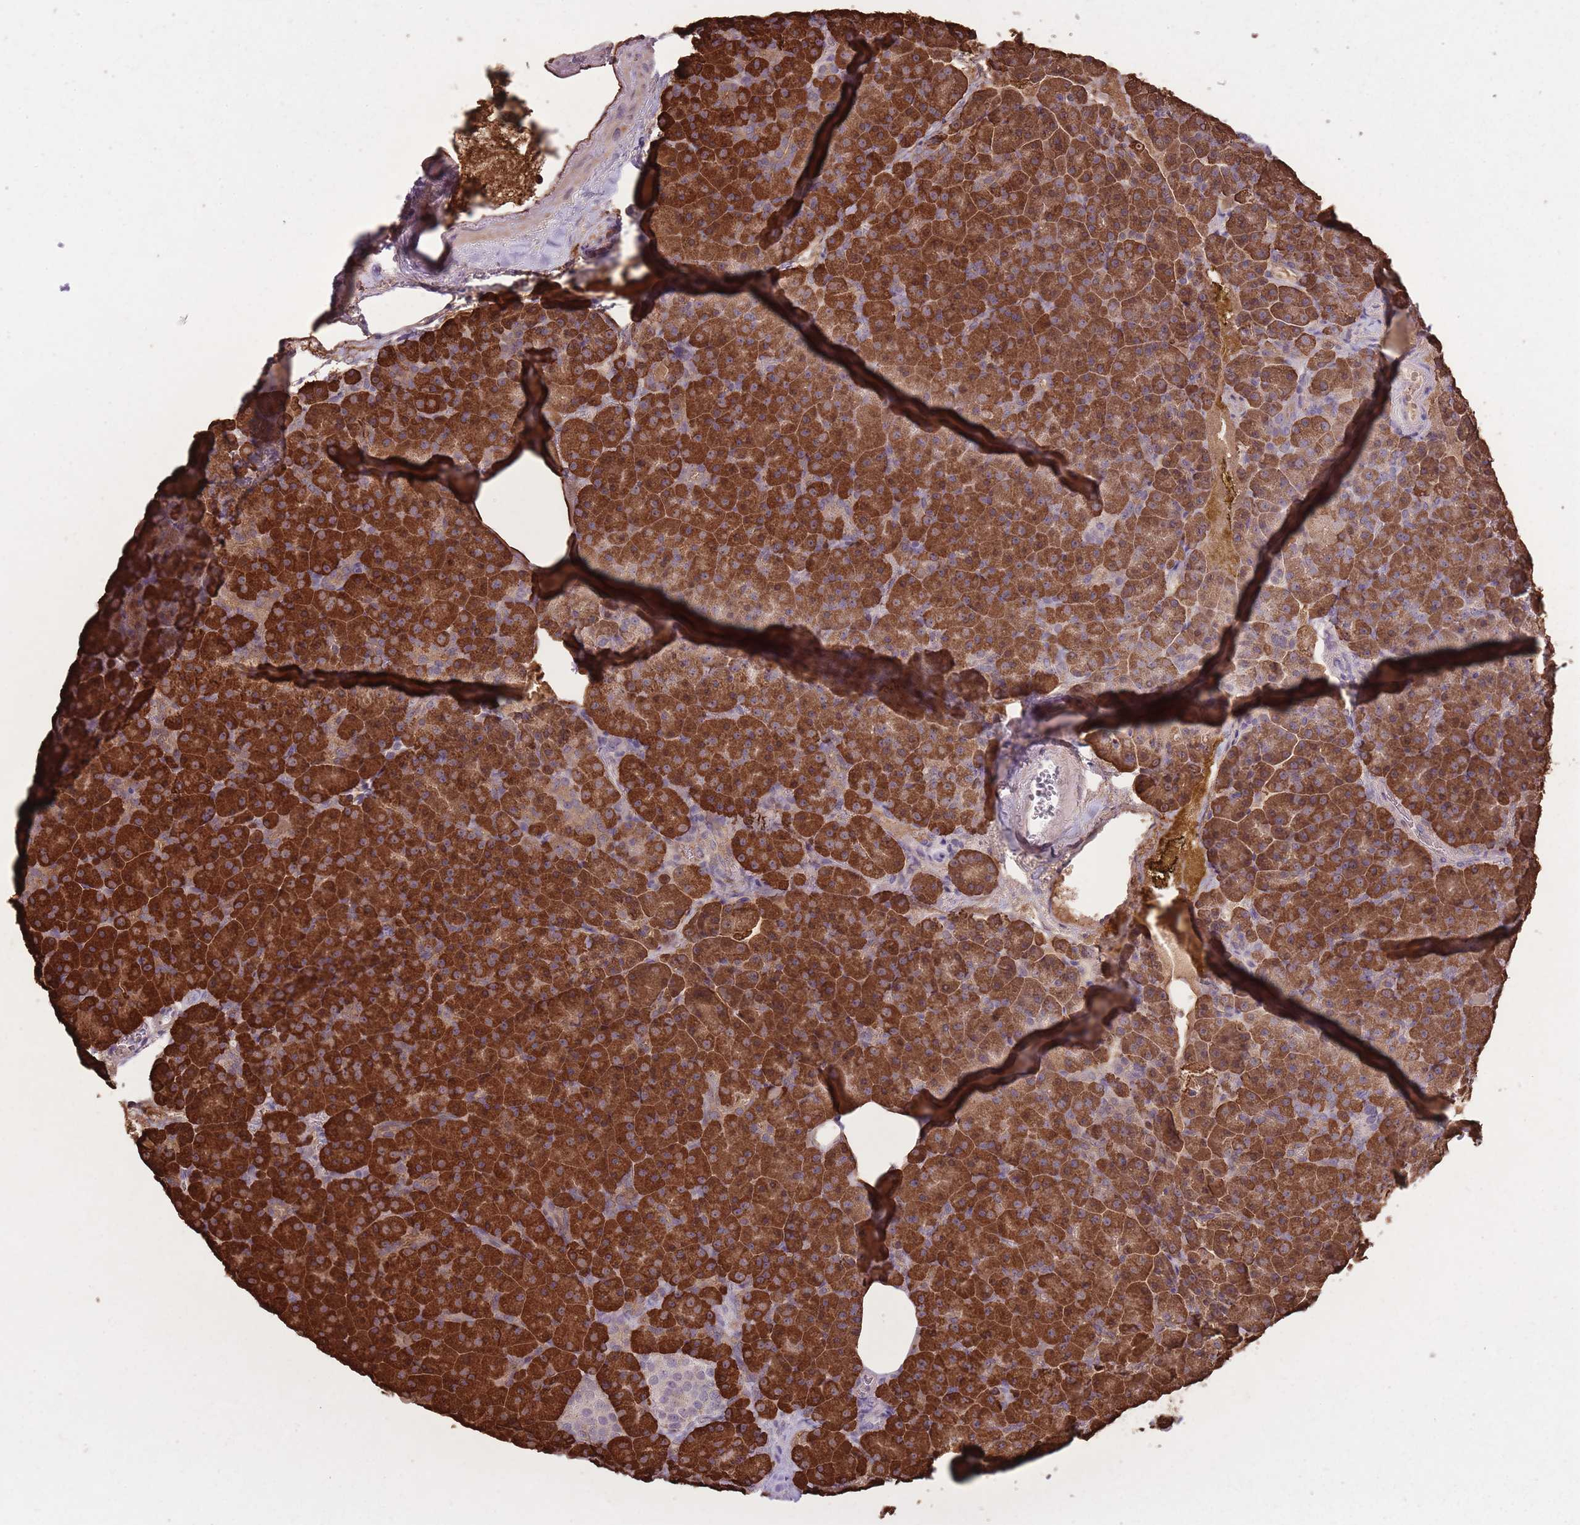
{"staining": {"intensity": "strong", "quantity": ">75%", "location": "cytoplasmic/membranous"}, "tissue": "pancreas", "cell_type": "Exocrine glandular cells", "image_type": "normal", "snomed": [{"axis": "morphology", "description": "Normal tissue, NOS"}, {"axis": "topography", "description": "Pancreas"}], "caption": "A high amount of strong cytoplasmic/membranous expression is appreciated in about >75% of exocrine glandular cells in benign pancreas. (IHC, brightfield microscopy, high magnification).", "gene": "ZBTB24", "patient": {"sex": "female", "age": 74}}